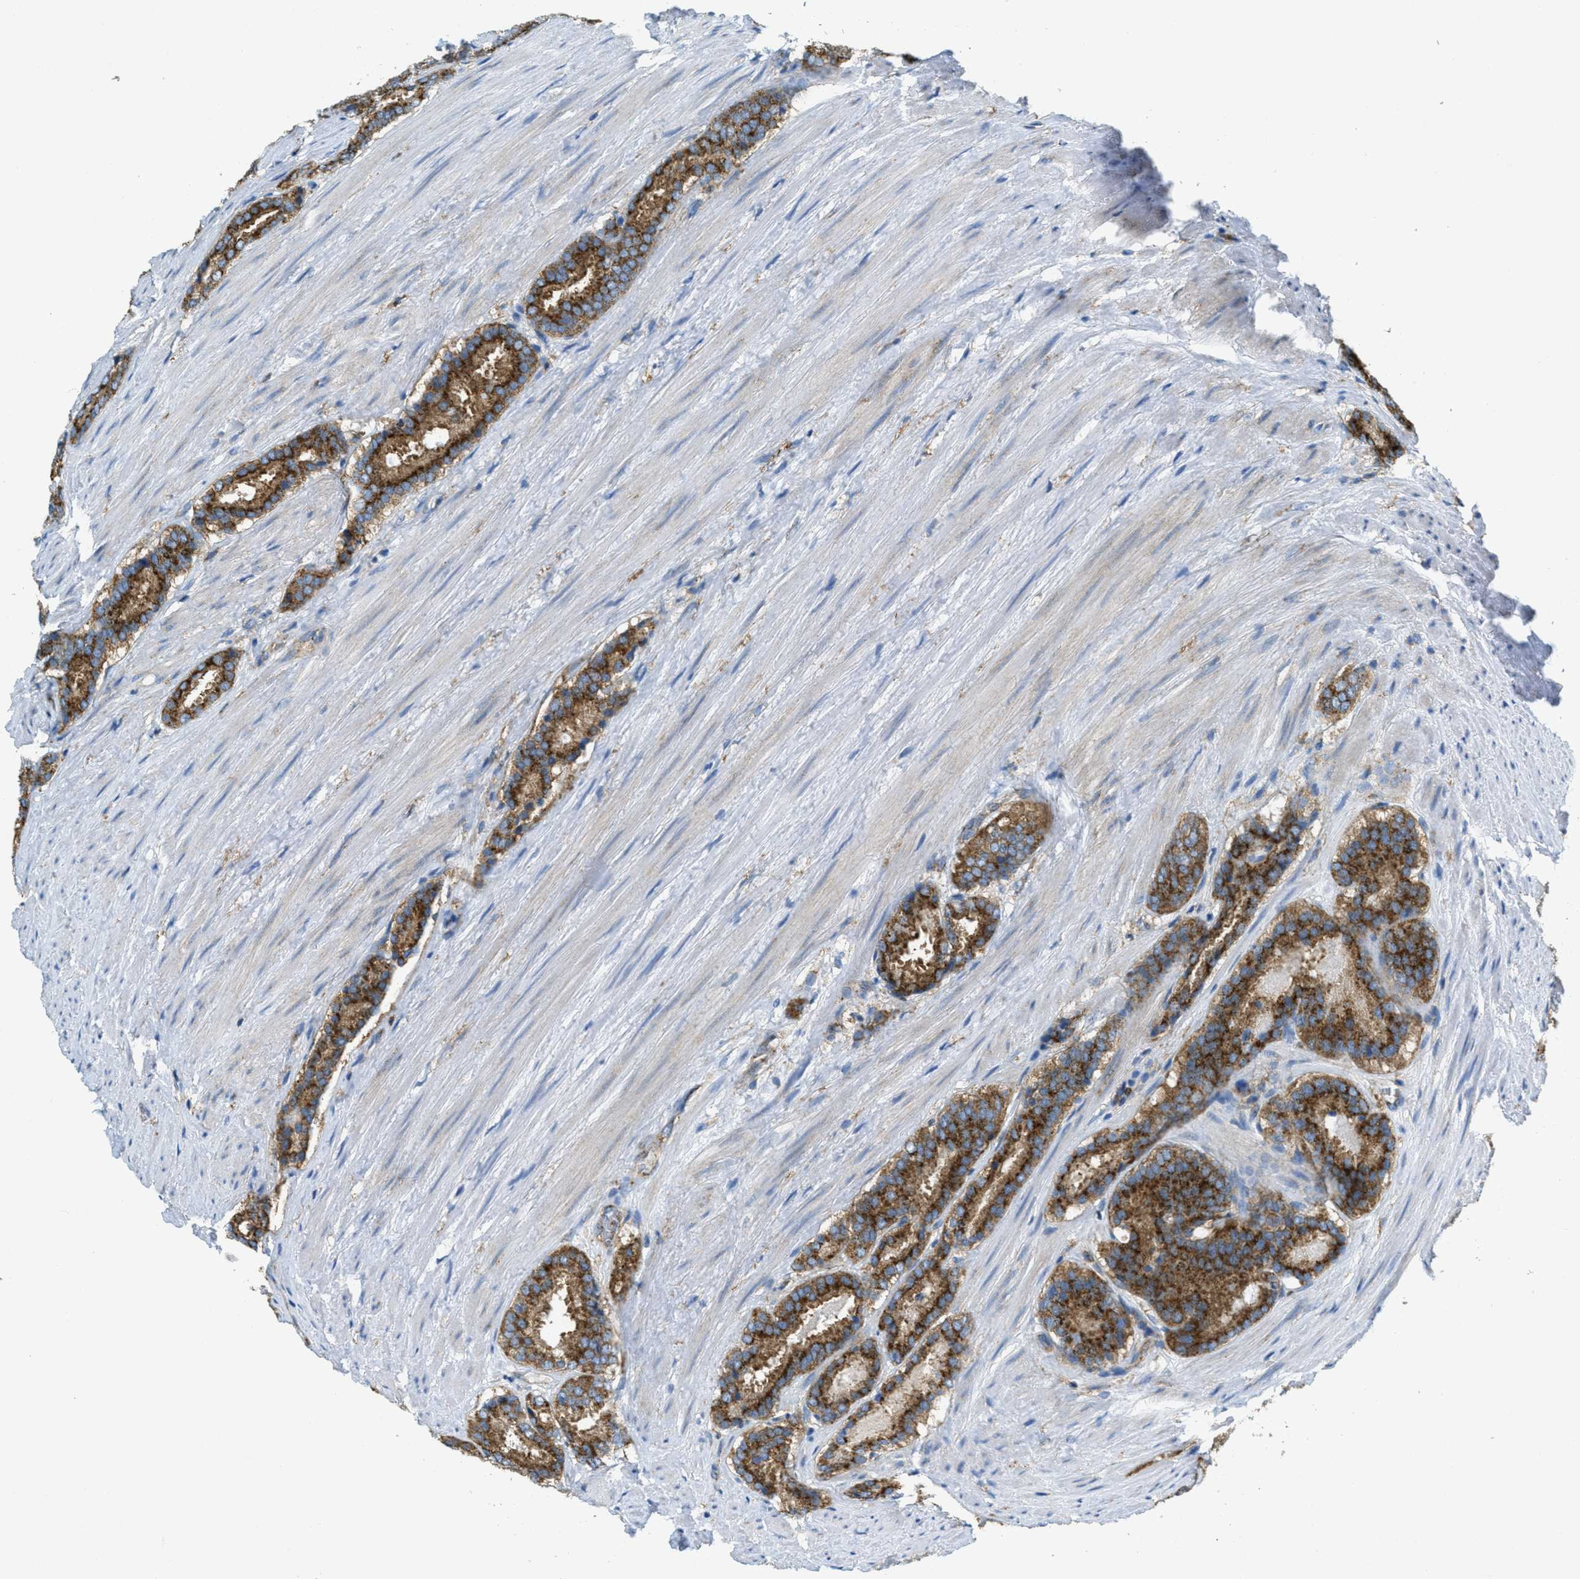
{"staining": {"intensity": "strong", "quantity": ">75%", "location": "cytoplasmic/membranous"}, "tissue": "prostate cancer", "cell_type": "Tumor cells", "image_type": "cancer", "snomed": [{"axis": "morphology", "description": "Adenocarcinoma, Low grade"}, {"axis": "topography", "description": "Prostate"}], "caption": "Adenocarcinoma (low-grade) (prostate) stained with immunohistochemistry (IHC) shows strong cytoplasmic/membranous staining in about >75% of tumor cells.", "gene": "AP2B1", "patient": {"sex": "male", "age": 69}}